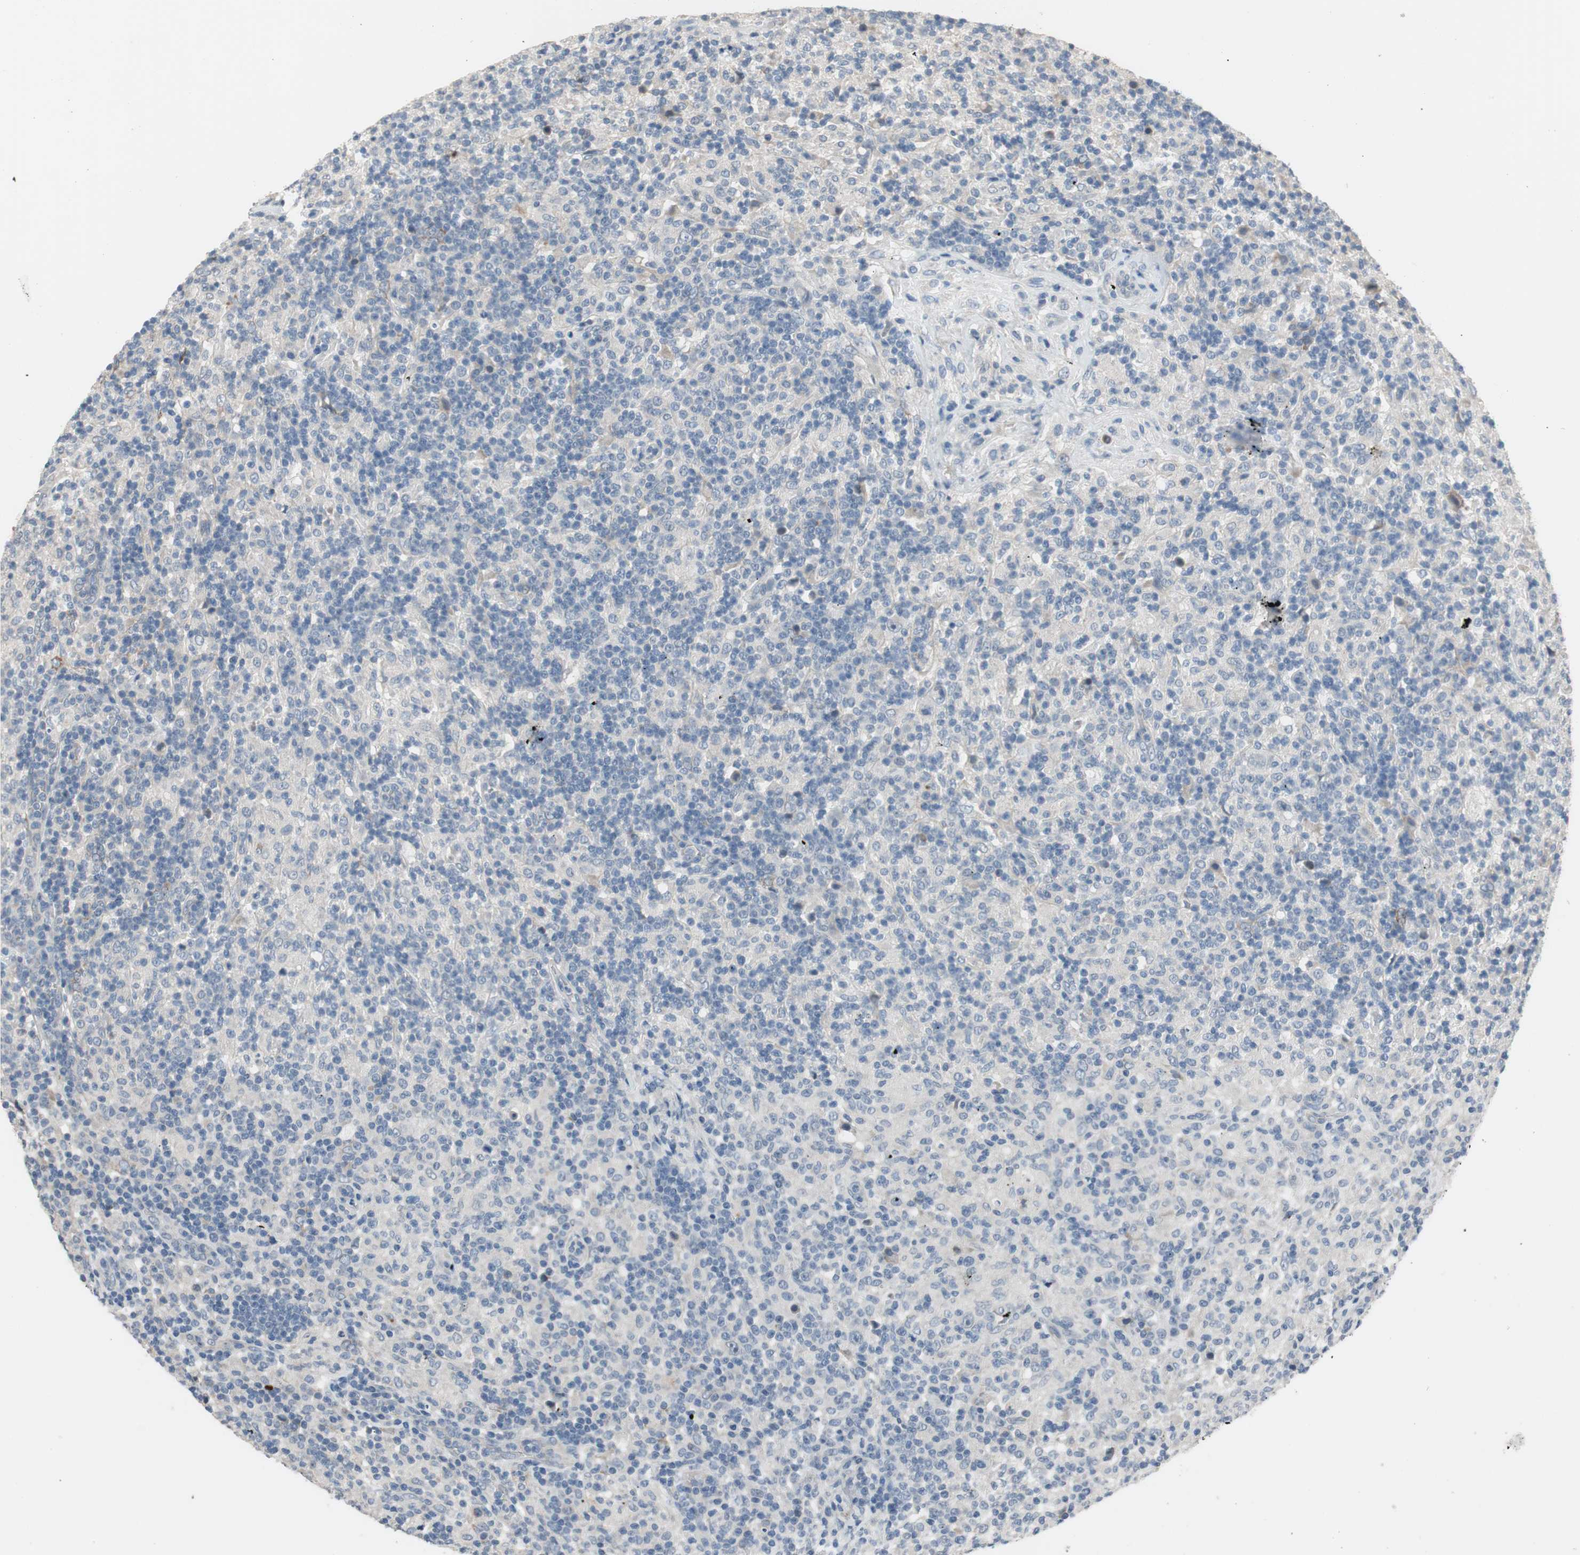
{"staining": {"intensity": "negative", "quantity": "none", "location": "none"}, "tissue": "lymphoma", "cell_type": "Tumor cells", "image_type": "cancer", "snomed": [{"axis": "morphology", "description": "Hodgkin's disease, NOS"}, {"axis": "topography", "description": "Lymph node"}], "caption": "High power microscopy histopathology image of an immunohistochemistry (IHC) image of lymphoma, revealing no significant expression in tumor cells.", "gene": "COL12A1", "patient": {"sex": "male", "age": 70}}